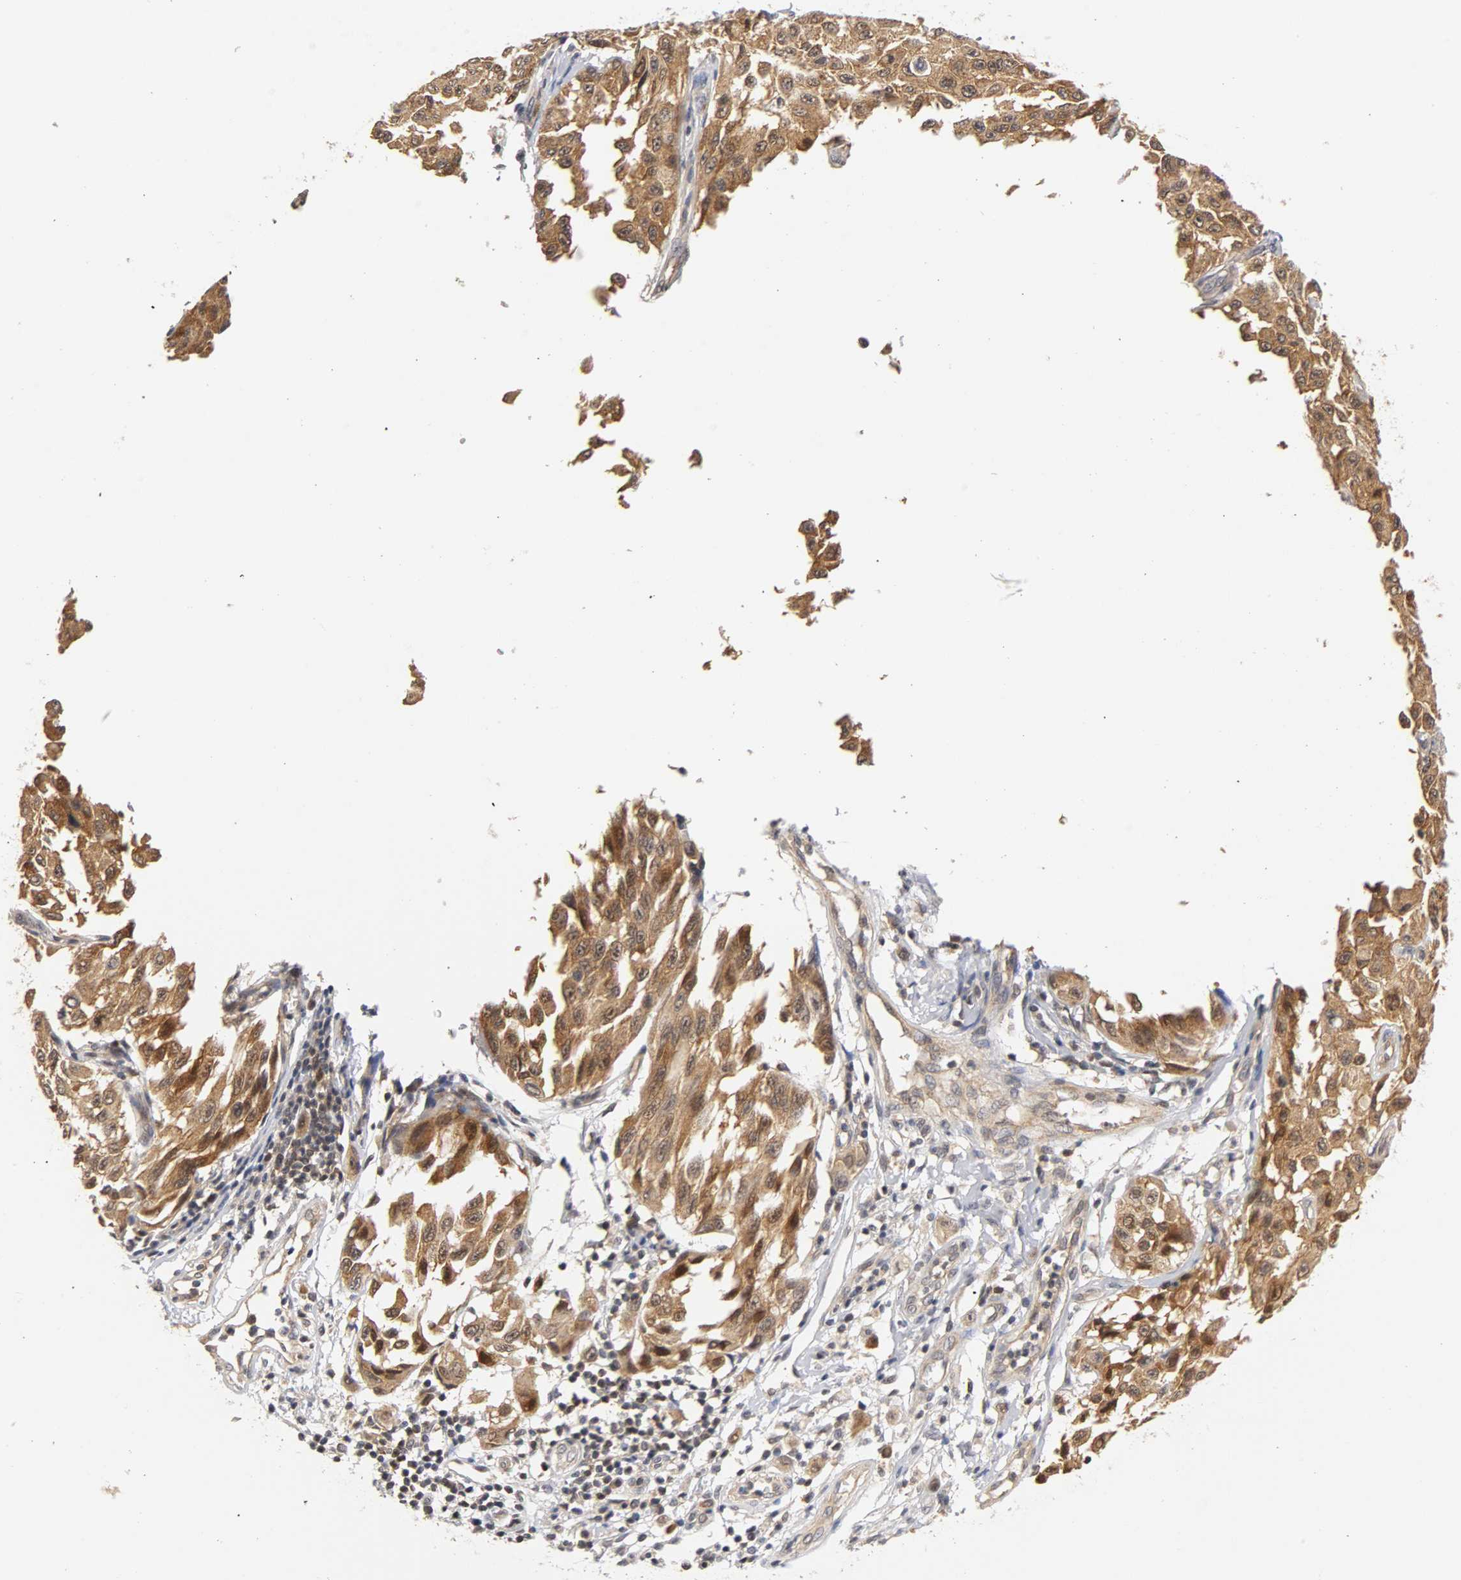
{"staining": {"intensity": "strong", "quantity": ">75%", "location": "cytoplasmic/membranous,nuclear"}, "tissue": "melanoma", "cell_type": "Tumor cells", "image_type": "cancer", "snomed": [{"axis": "morphology", "description": "Malignant melanoma, NOS"}, {"axis": "topography", "description": "Skin"}], "caption": "Immunohistochemistry micrograph of human melanoma stained for a protein (brown), which displays high levels of strong cytoplasmic/membranous and nuclear expression in approximately >75% of tumor cells.", "gene": "UBE2M", "patient": {"sex": "male", "age": 30}}